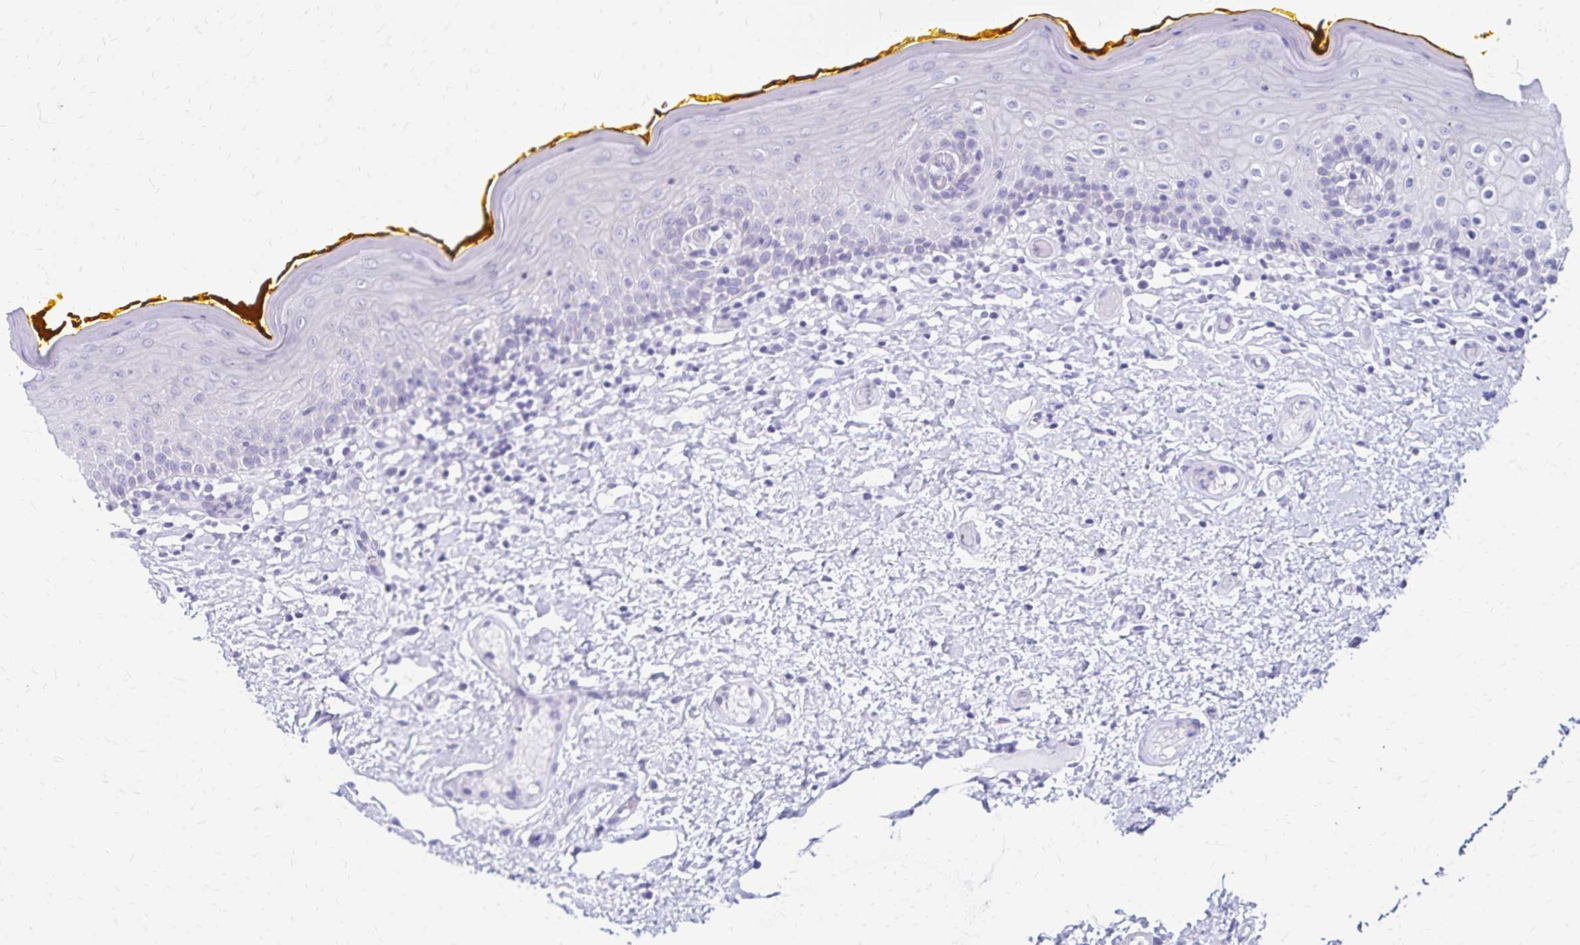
{"staining": {"intensity": "negative", "quantity": "none", "location": "none"}, "tissue": "oral mucosa", "cell_type": "Squamous epithelial cells", "image_type": "normal", "snomed": [{"axis": "morphology", "description": "Normal tissue, NOS"}, {"axis": "topography", "description": "Oral tissue"}, {"axis": "topography", "description": "Tounge, NOS"}], "caption": "High magnification brightfield microscopy of normal oral mucosa stained with DAB (brown) and counterstained with hematoxylin (blue): squamous epithelial cells show no significant positivity.", "gene": "SH3GL3", "patient": {"sex": "female", "age": 58}}